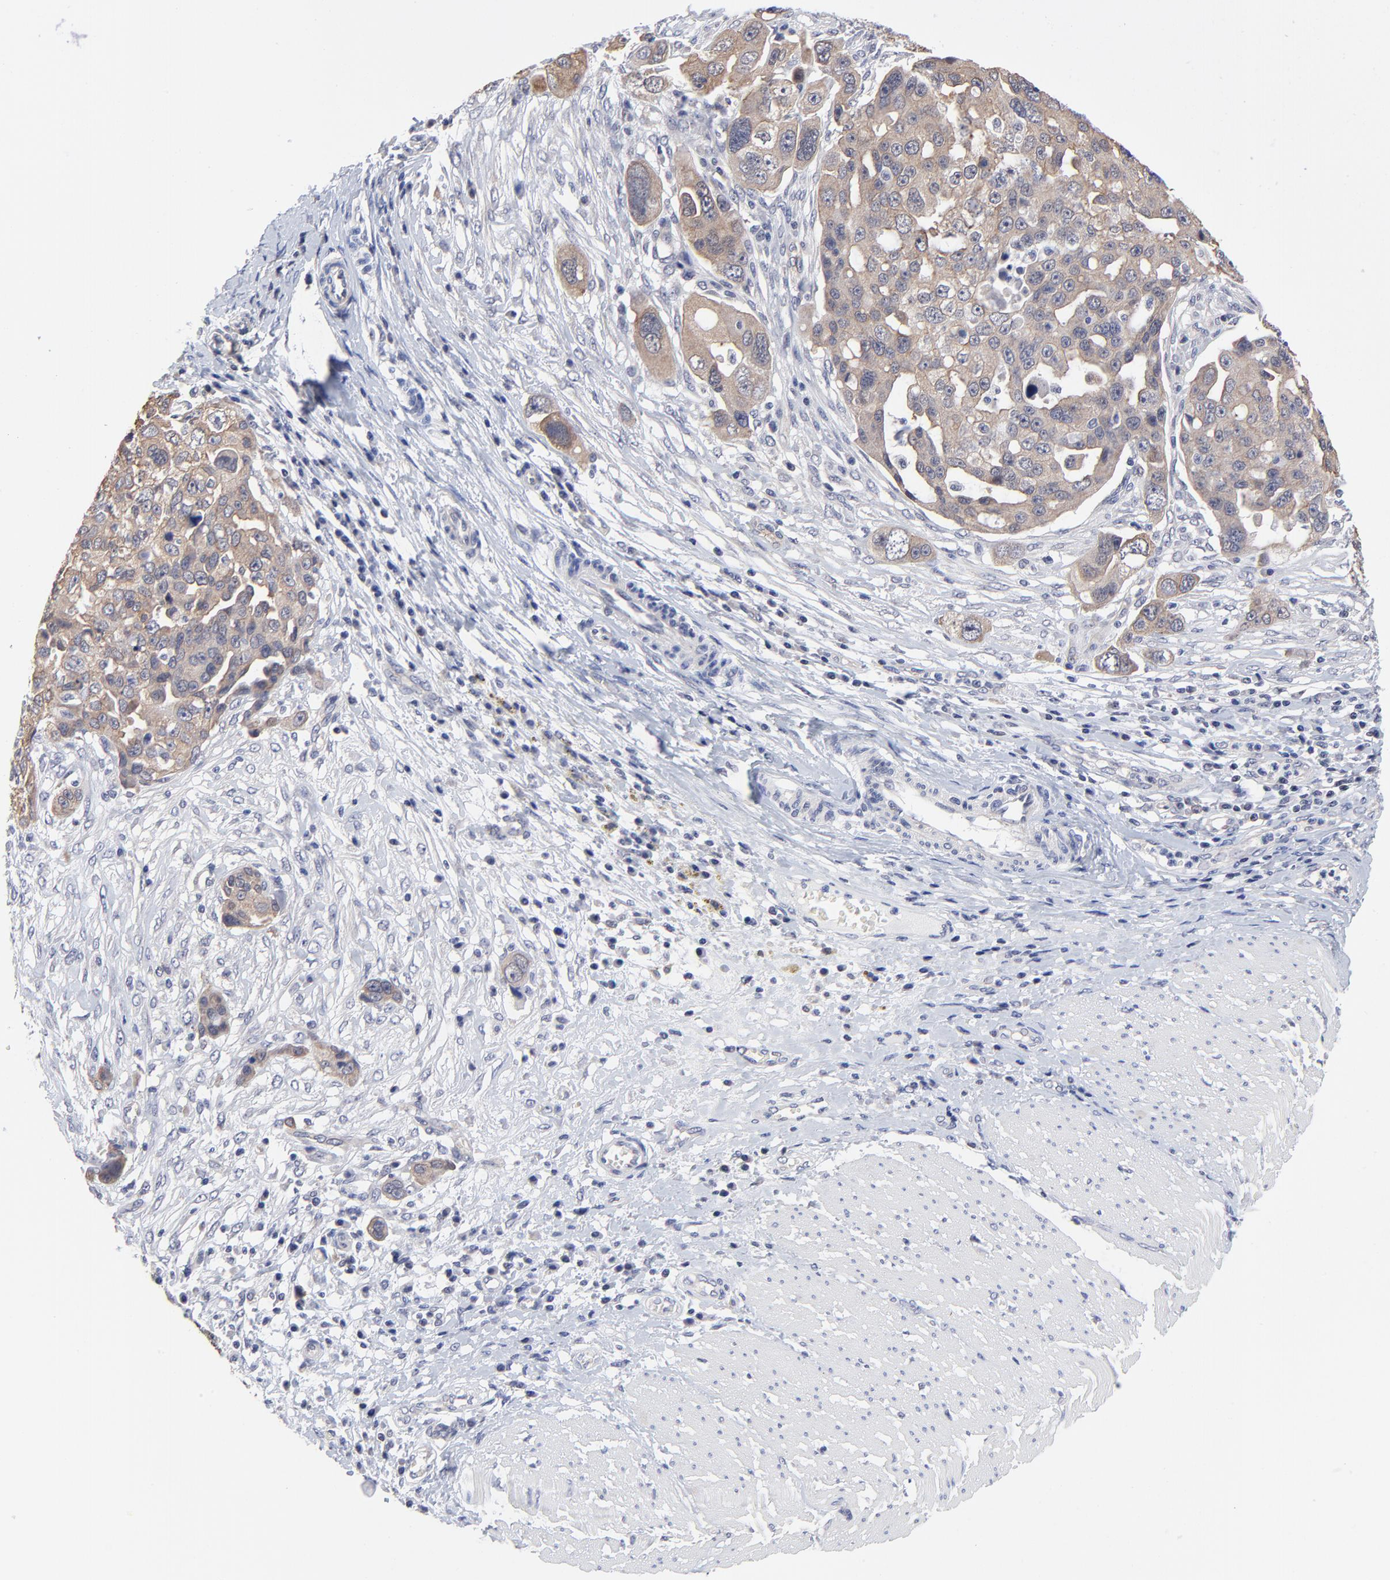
{"staining": {"intensity": "weak", "quantity": ">75%", "location": "cytoplasmic/membranous"}, "tissue": "ovarian cancer", "cell_type": "Tumor cells", "image_type": "cancer", "snomed": [{"axis": "morphology", "description": "Carcinoma, endometroid"}, {"axis": "topography", "description": "Ovary"}], "caption": "Human ovarian cancer stained for a protein (brown) demonstrates weak cytoplasmic/membranous positive expression in about >75% of tumor cells.", "gene": "FBXO8", "patient": {"sex": "female", "age": 75}}